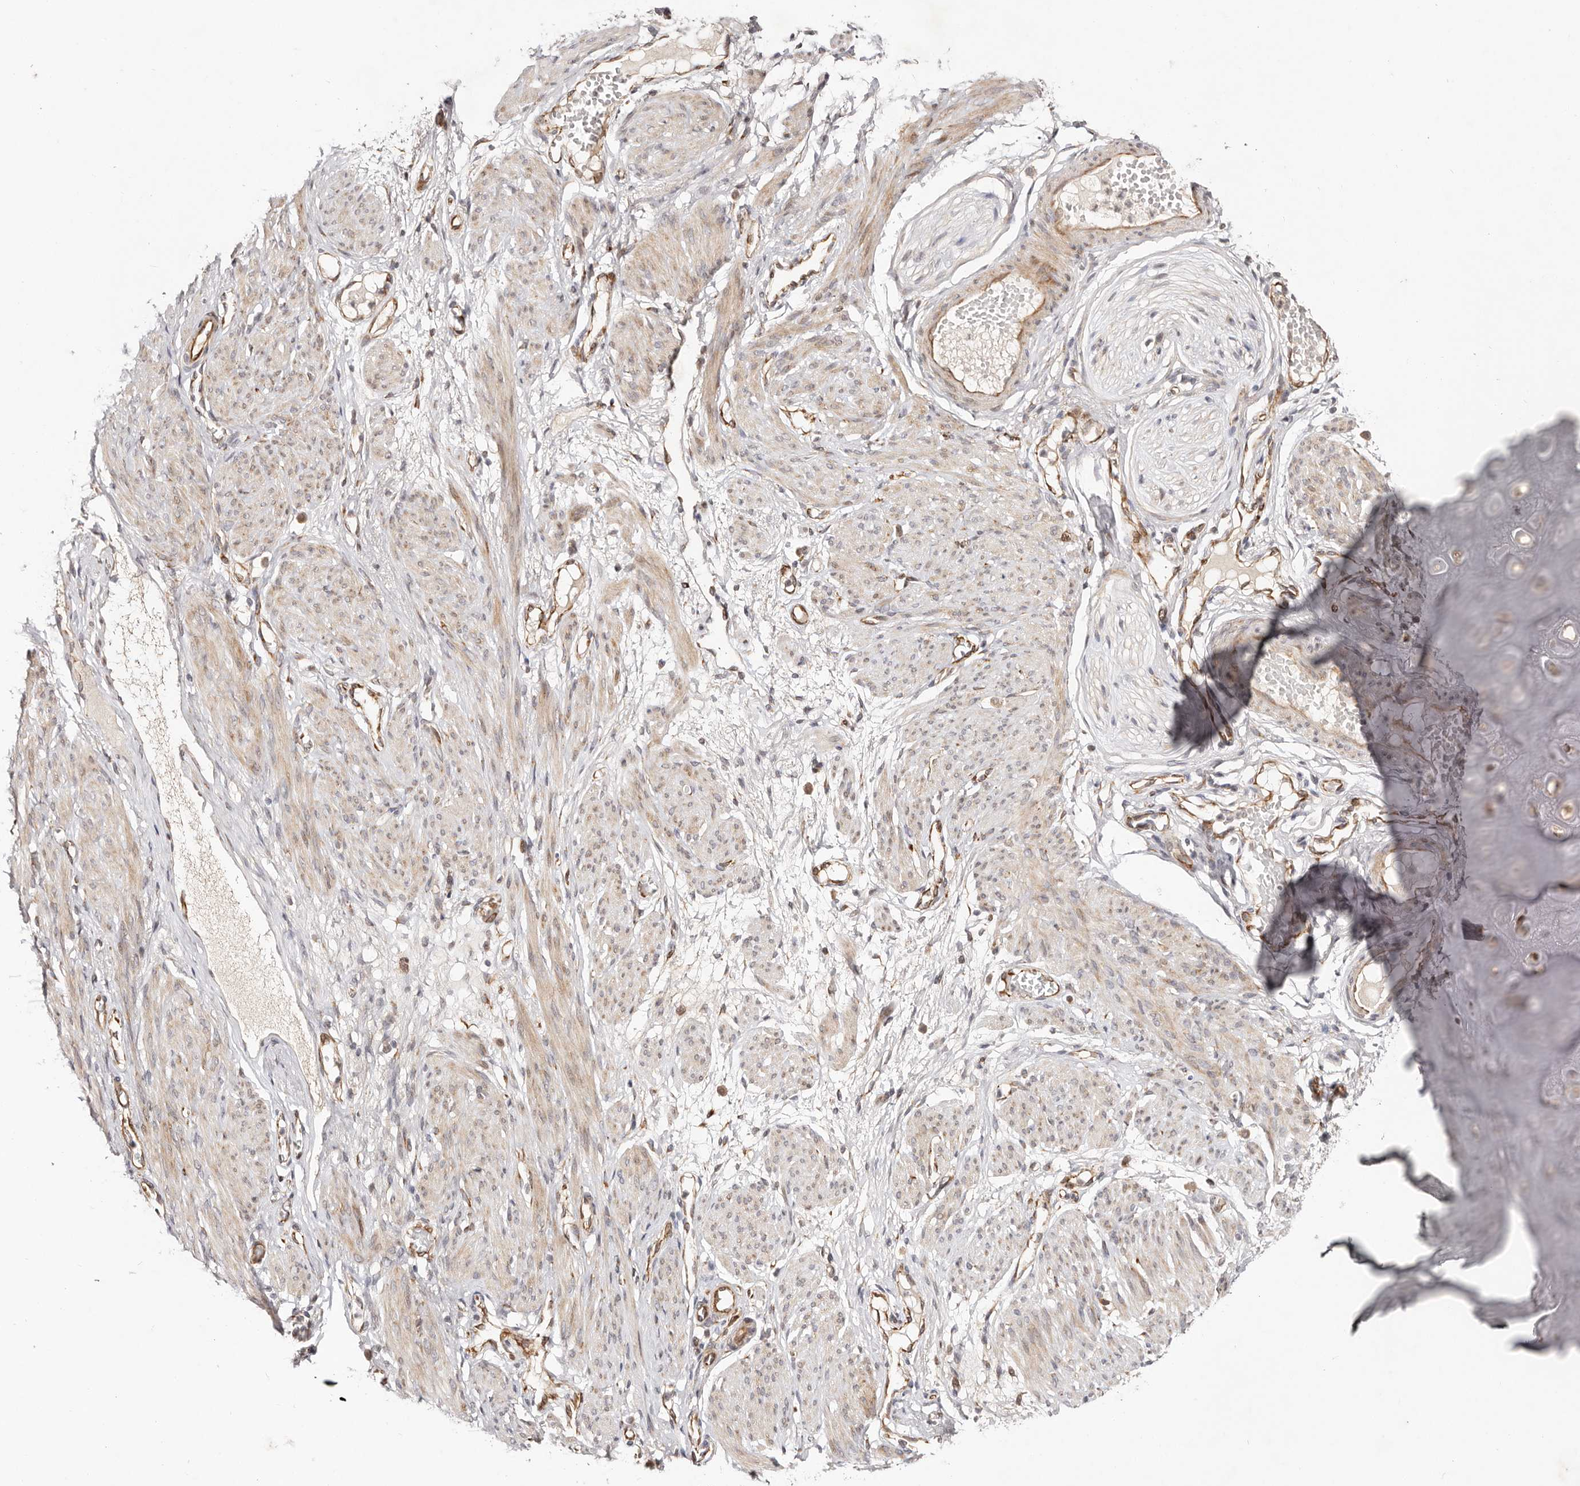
{"staining": {"intensity": "moderate", "quantity": ">75%", "location": "cytoplasmic/membranous"}, "tissue": "adipose tissue", "cell_type": "Adipocytes", "image_type": "normal", "snomed": [{"axis": "morphology", "description": "Normal tissue, NOS"}, {"axis": "topography", "description": "Smooth muscle"}, {"axis": "topography", "description": "Peripheral nerve tissue"}], "caption": "Protein expression analysis of benign adipose tissue displays moderate cytoplasmic/membranous staining in about >75% of adipocytes.", "gene": "BCL2L15", "patient": {"sex": "female", "age": 39}}